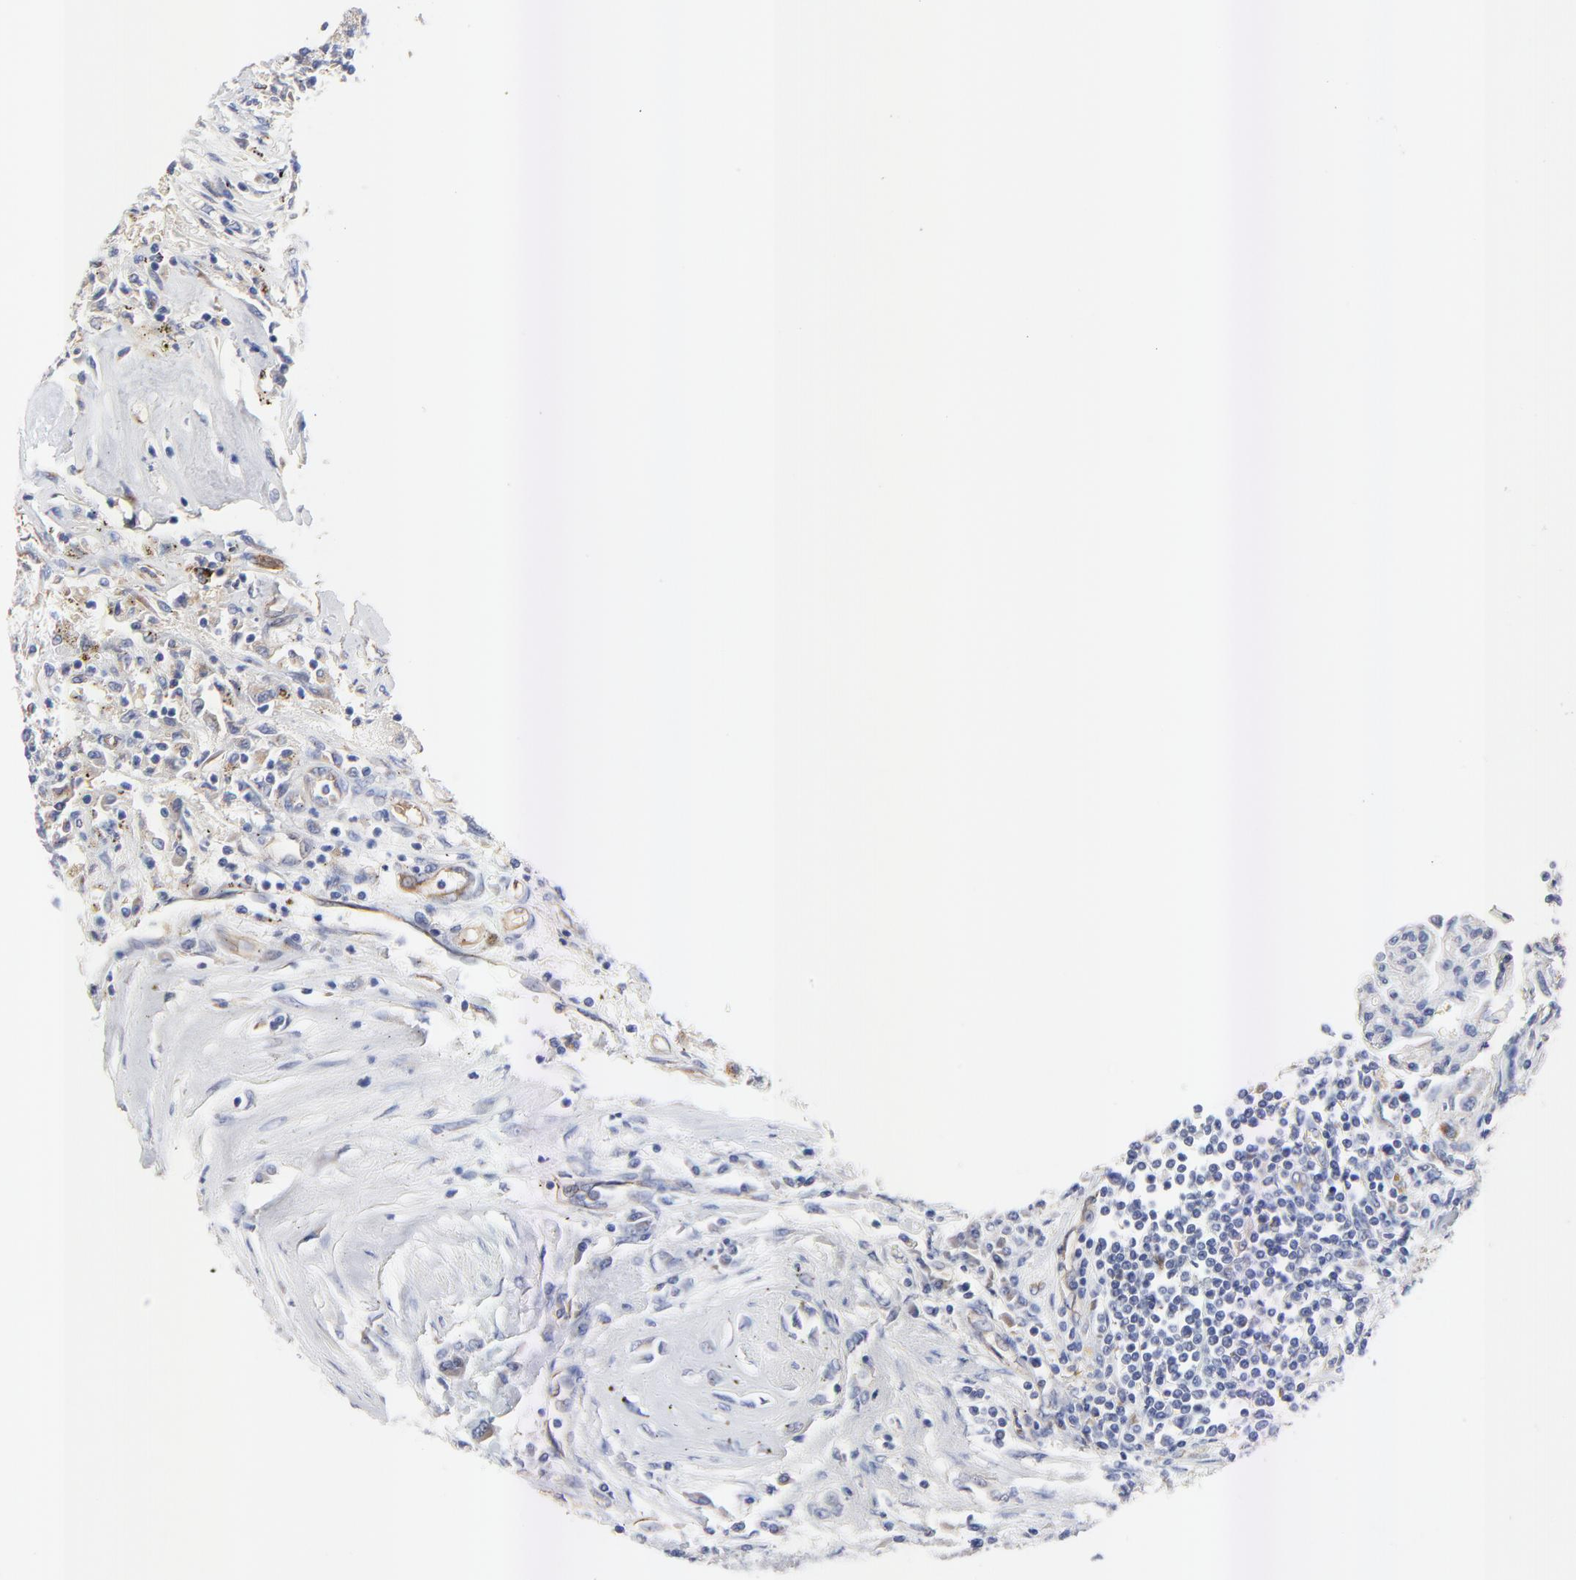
{"staining": {"intensity": "weak", "quantity": ">75%", "location": "cytoplasmic/membranous"}, "tissue": "renal cancer", "cell_type": "Tumor cells", "image_type": "cancer", "snomed": [{"axis": "morphology", "description": "Normal tissue, NOS"}, {"axis": "morphology", "description": "Adenocarcinoma, NOS"}, {"axis": "topography", "description": "Kidney"}], "caption": "Immunohistochemistry of human renal adenocarcinoma reveals low levels of weak cytoplasmic/membranous staining in about >75% of tumor cells.", "gene": "FBXL2", "patient": {"sex": "male", "age": 71}}